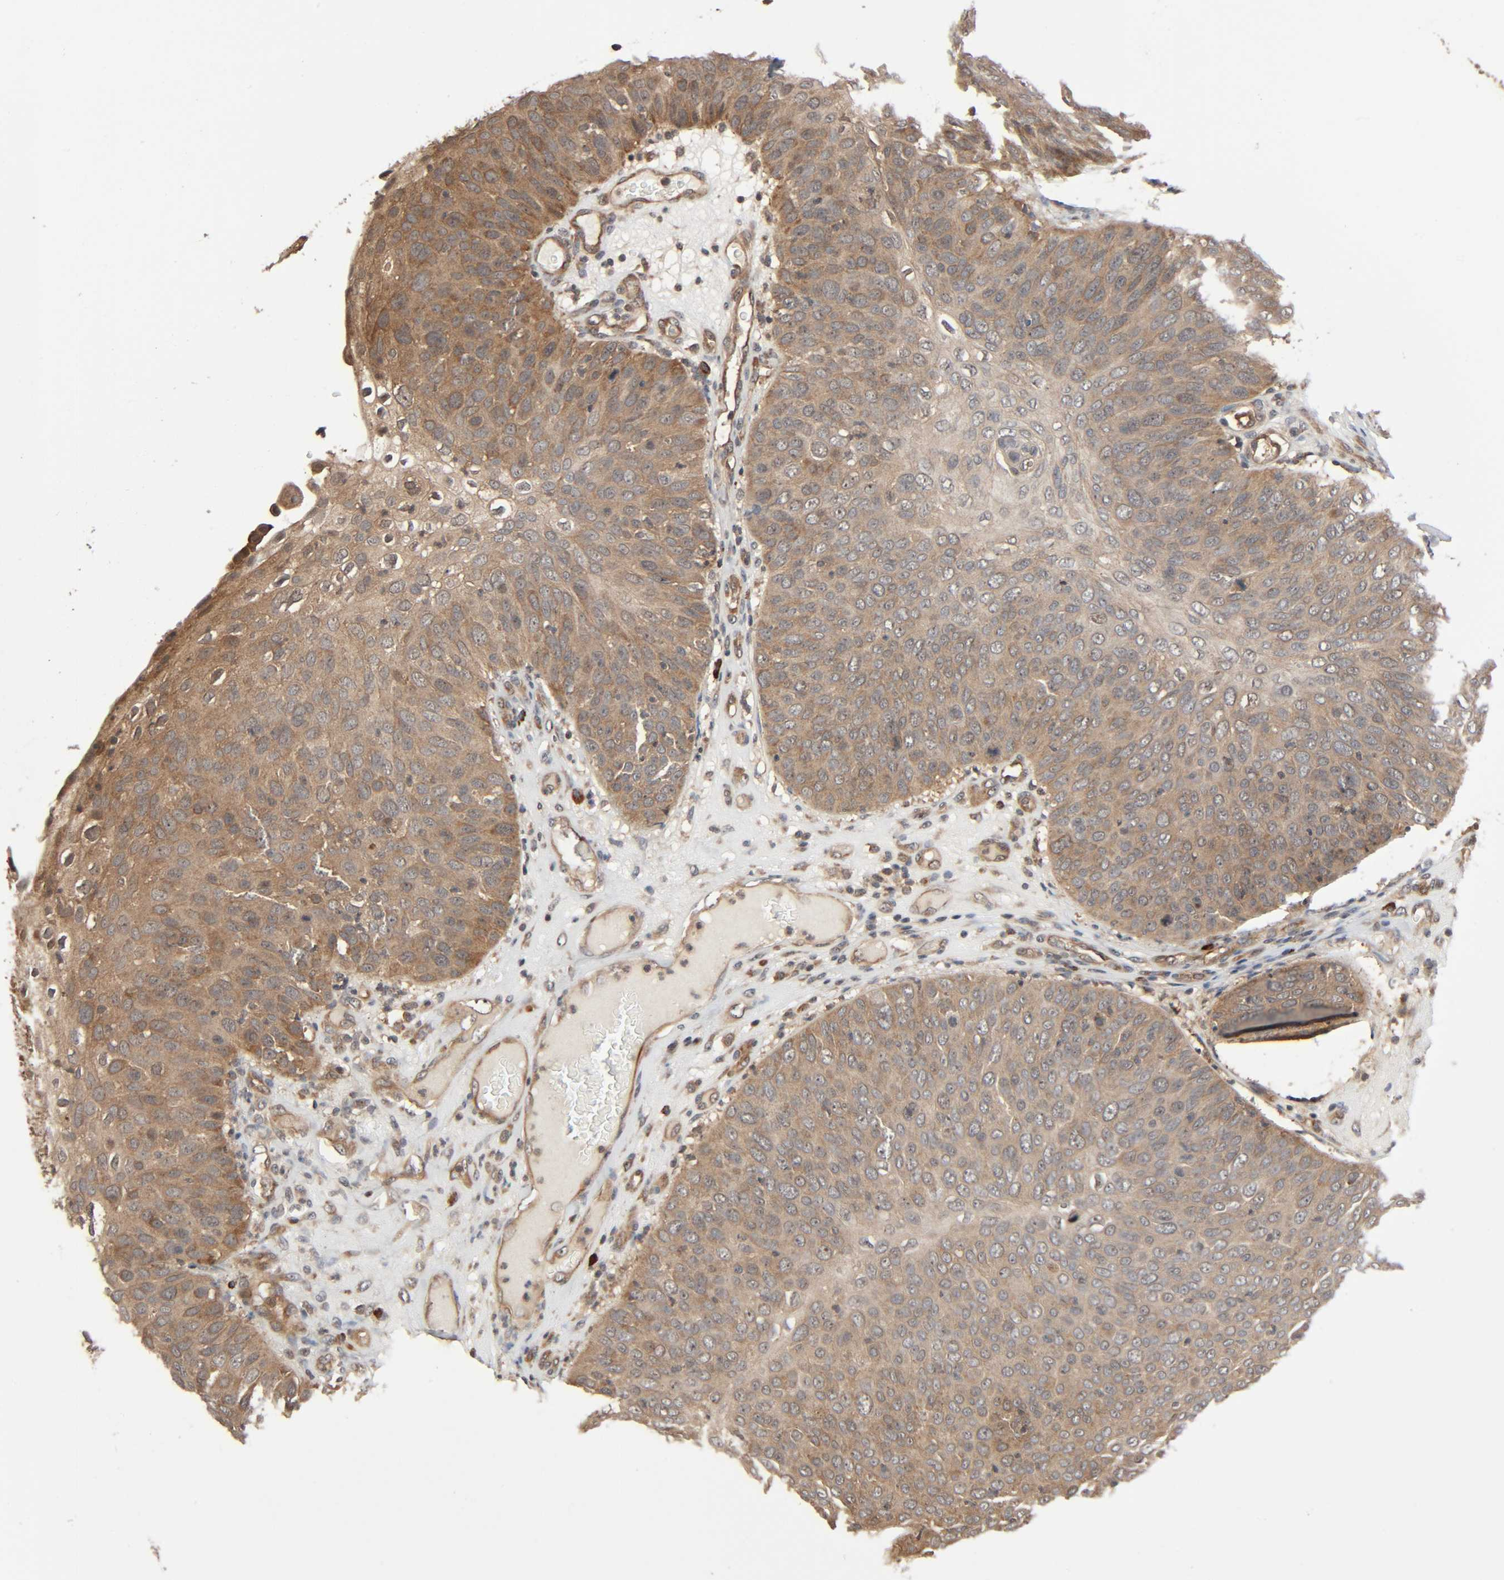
{"staining": {"intensity": "moderate", "quantity": ">75%", "location": "cytoplasmic/membranous"}, "tissue": "skin cancer", "cell_type": "Tumor cells", "image_type": "cancer", "snomed": [{"axis": "morphology", "description": "Squamous cell carcinoma, NOS"}, {"axis": "topography", "description": "Skin"}], "caption": "A photomicrograph showing moderate cytoplasmic/membranous positivity in about >75% of tumor cells in squamous cell carcinoma (skin), as visualized by brown immunohistochemical staining.", "gene": "PPP2R1B", "patient": {"sex": "male", "age": 87}}